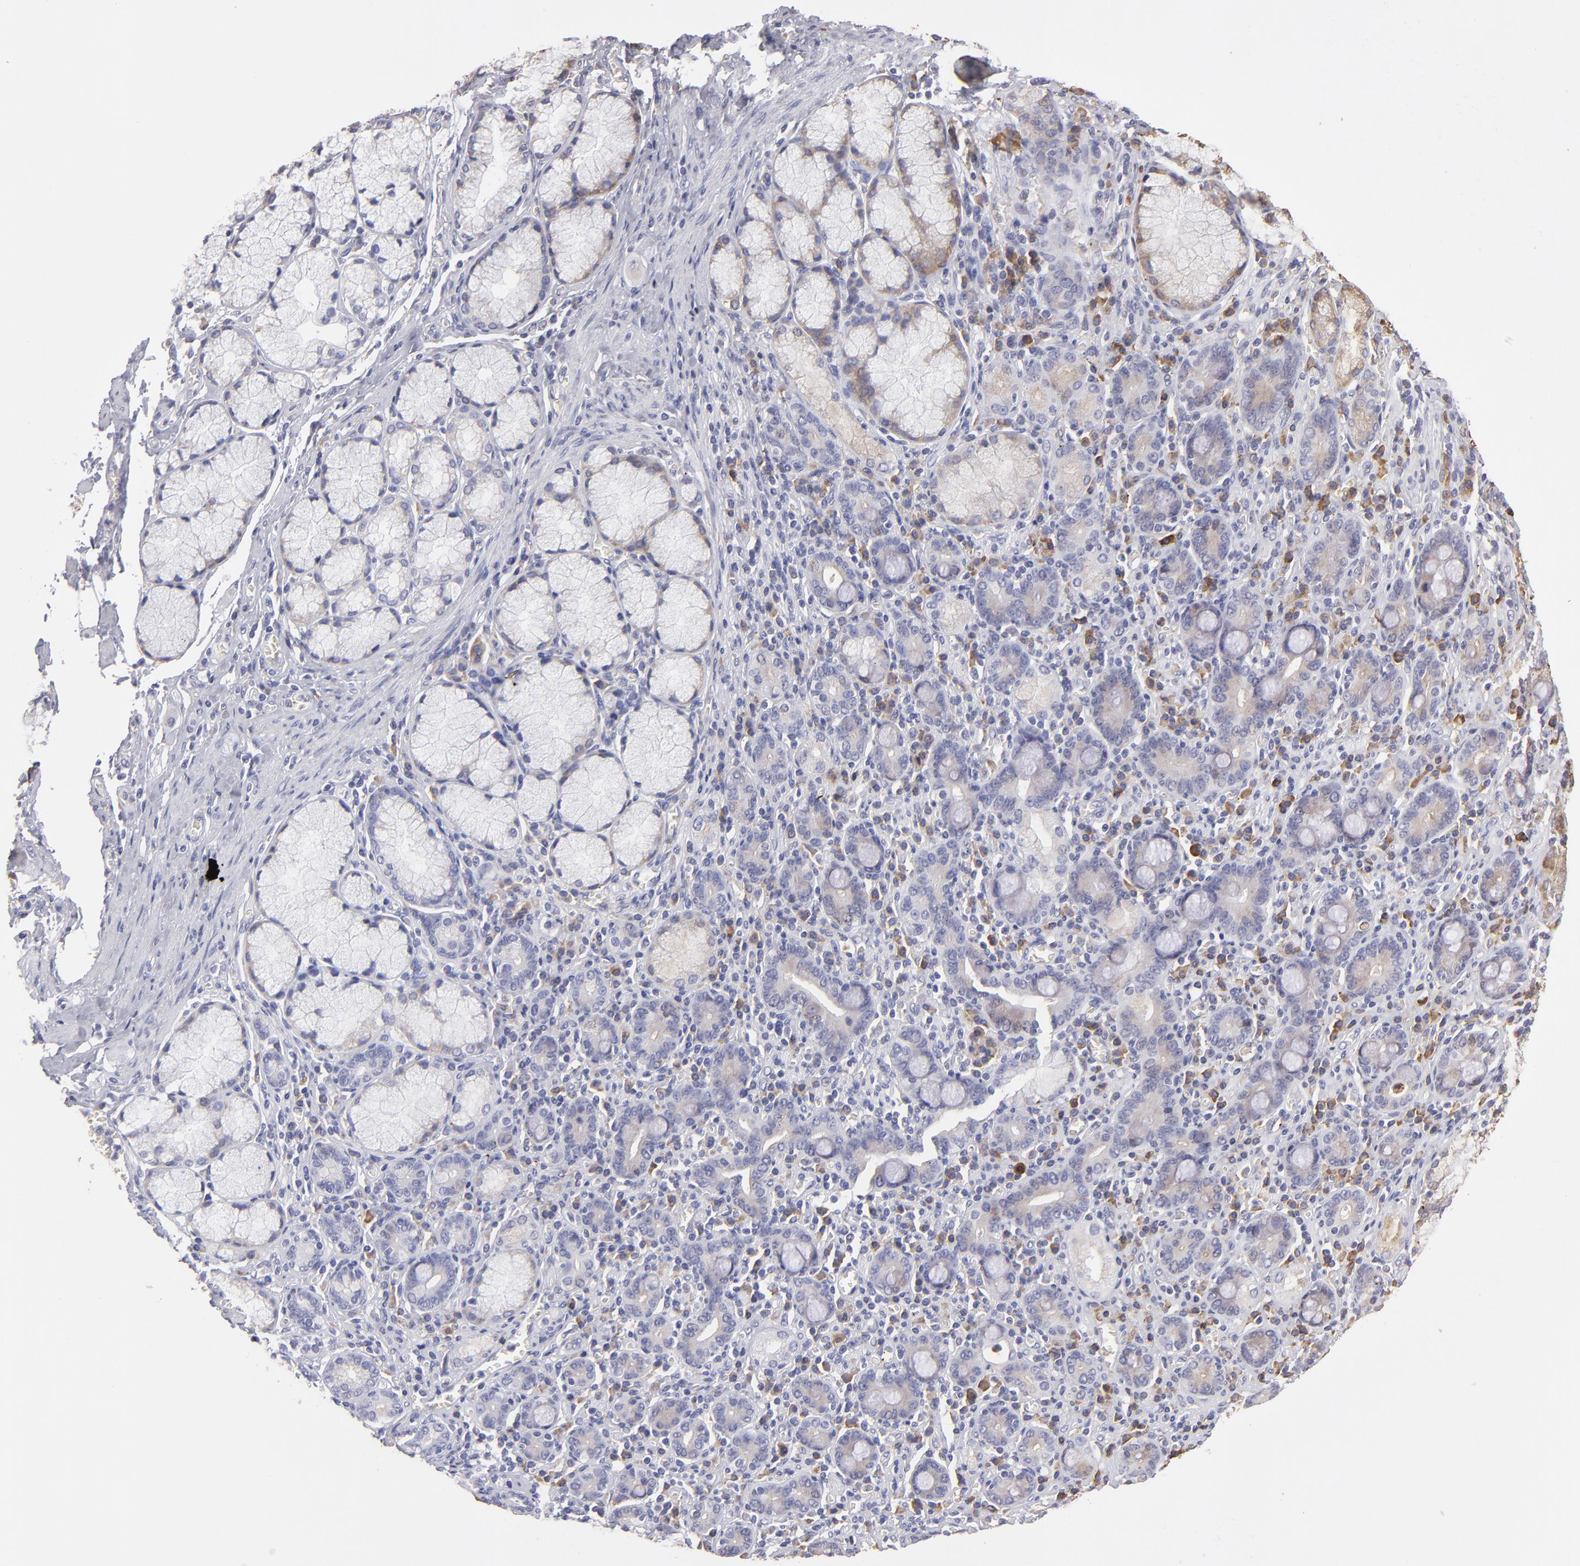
{"staining": {"intensity": "negative", "quantity": "none", "location": "none"}, "tissue": "pancreatic cancer", "cell_type": "Tumor cells", "image_type": "cancer", "snomed": [{"axis": "morphology", "description": "Adenocarcinoma, NOS"}, {"axis": "topography", "description": "Pancreas"}], "caption": "DAB immunohistochemical staining of human pancreatic cancer (adenocarcinoma) exhibits no significant staining in tumor cells.", "gene": "CALR", "patient": {"sex": "male", "age": 77}}